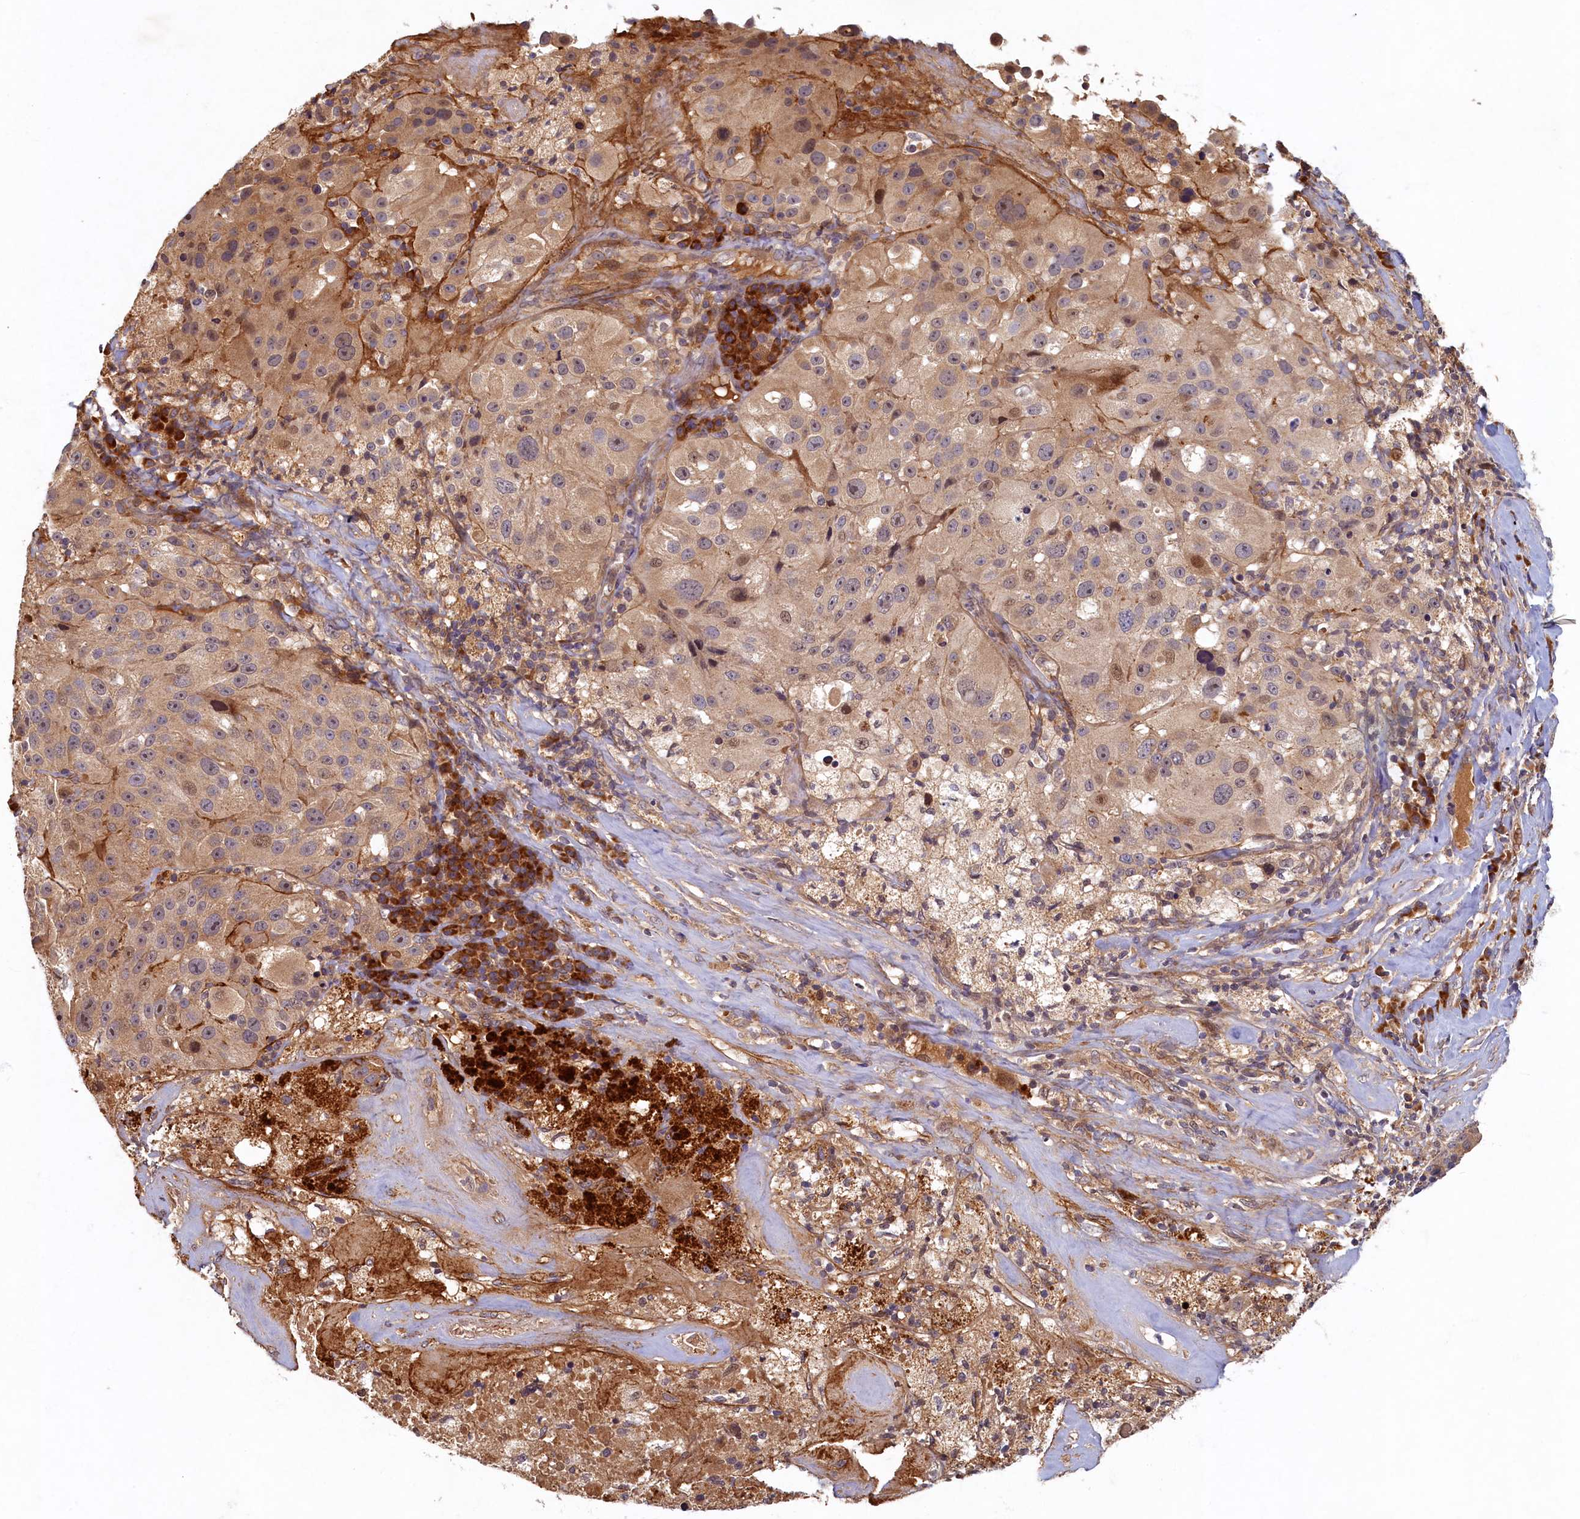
{"staining": {"intensity": "weak", "quantity": "25%-75%", "location": "cytoplasmic/membranous,nuclear"}, "tissue": "melanoma", "cell_type": "Tumor cells", "image_type": "cancer", "snomed": [{"axis": "morphology", "description": "Malignant melanoma, Metastatic site"}, {"axis": "topography", "description": "Lymph node"}], "caption": "An IHC image of neoplastic tissue is shown. Protein staining in brown labels weak cytoplasmic/membranous and nuclear positivity in melanoma within tumor cells.", "gene": "LCMT2", "patient": {"sex": "male", "age": 62}}